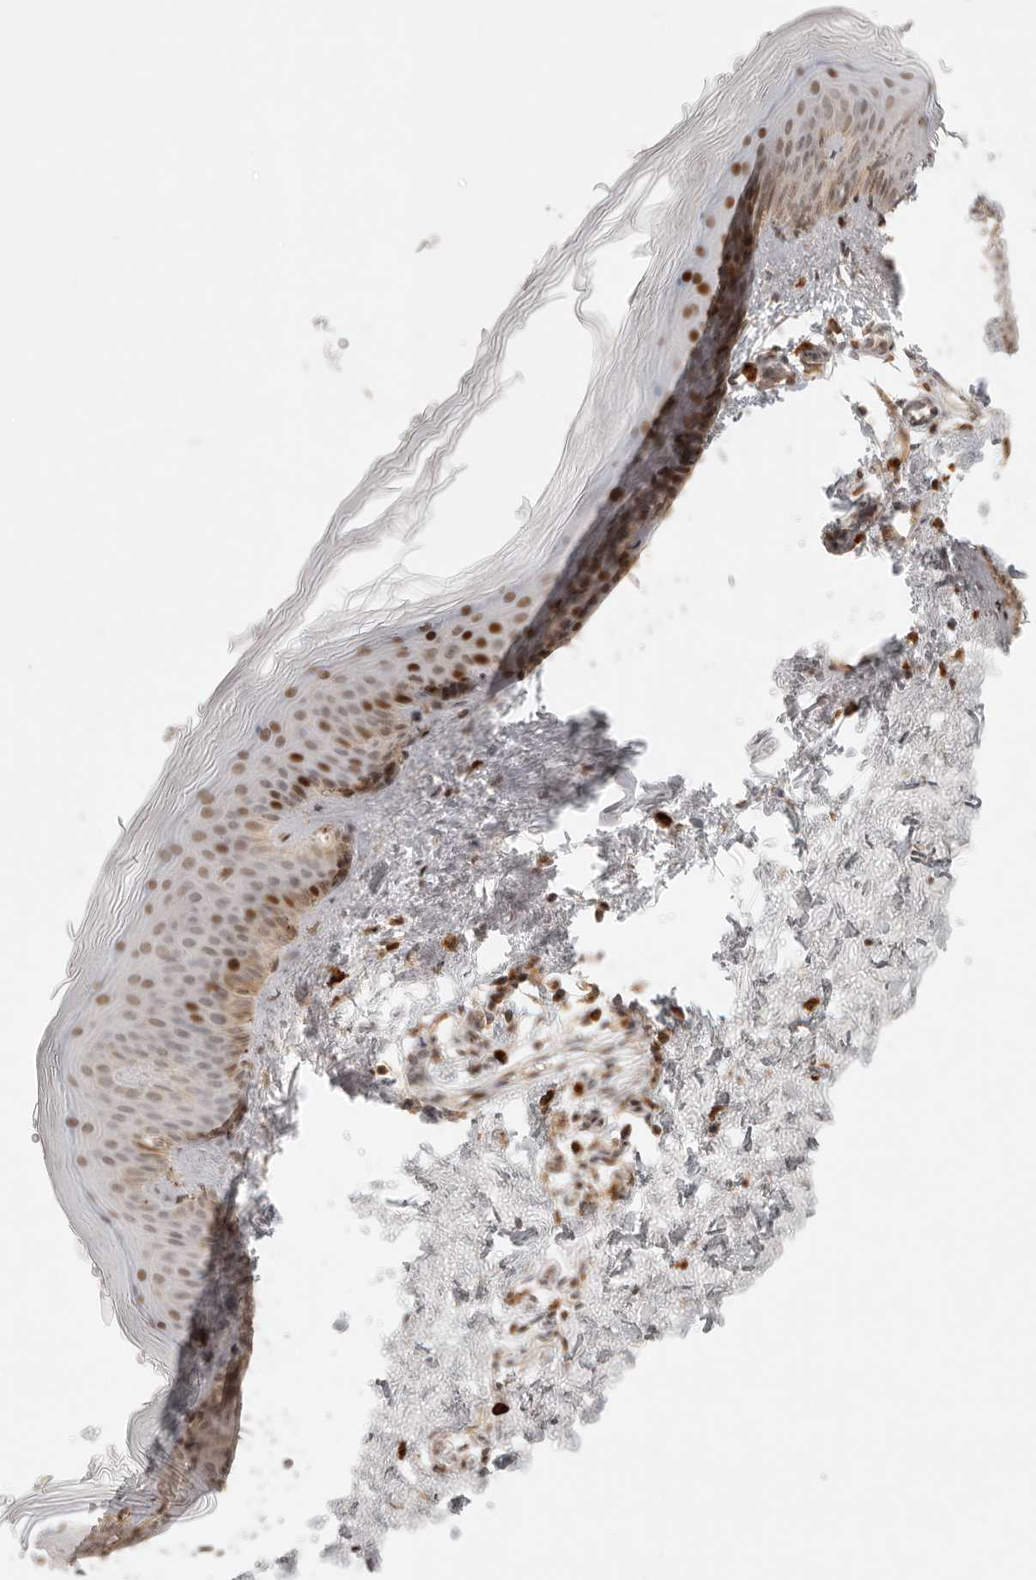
{"staining": {"intensity": "moderate", "quantity": ">75%", "location": "cytoplasmic/membranous,nuclear"}, "tissue": "skin", "cell_type": "Fibroblasts", "image_type": "normal", "snomed": [{"axis": "morphology", "description": "Normal tissue, NOS"}, {"axis": "topography", "description": "Skin"}], "caption": "DAB (3,3'-diaminobenzidine) immunohistochemical staining of unremarkable skin exhibits moderate cytoplasmic/membranous,nuclear protein positivity in about >75% of fibroblasts. Ihc stains the protein in brown and the nuclei are stained blue.", "gene": "NPAS2", "patient": {"sex": "female", "age": 27}}